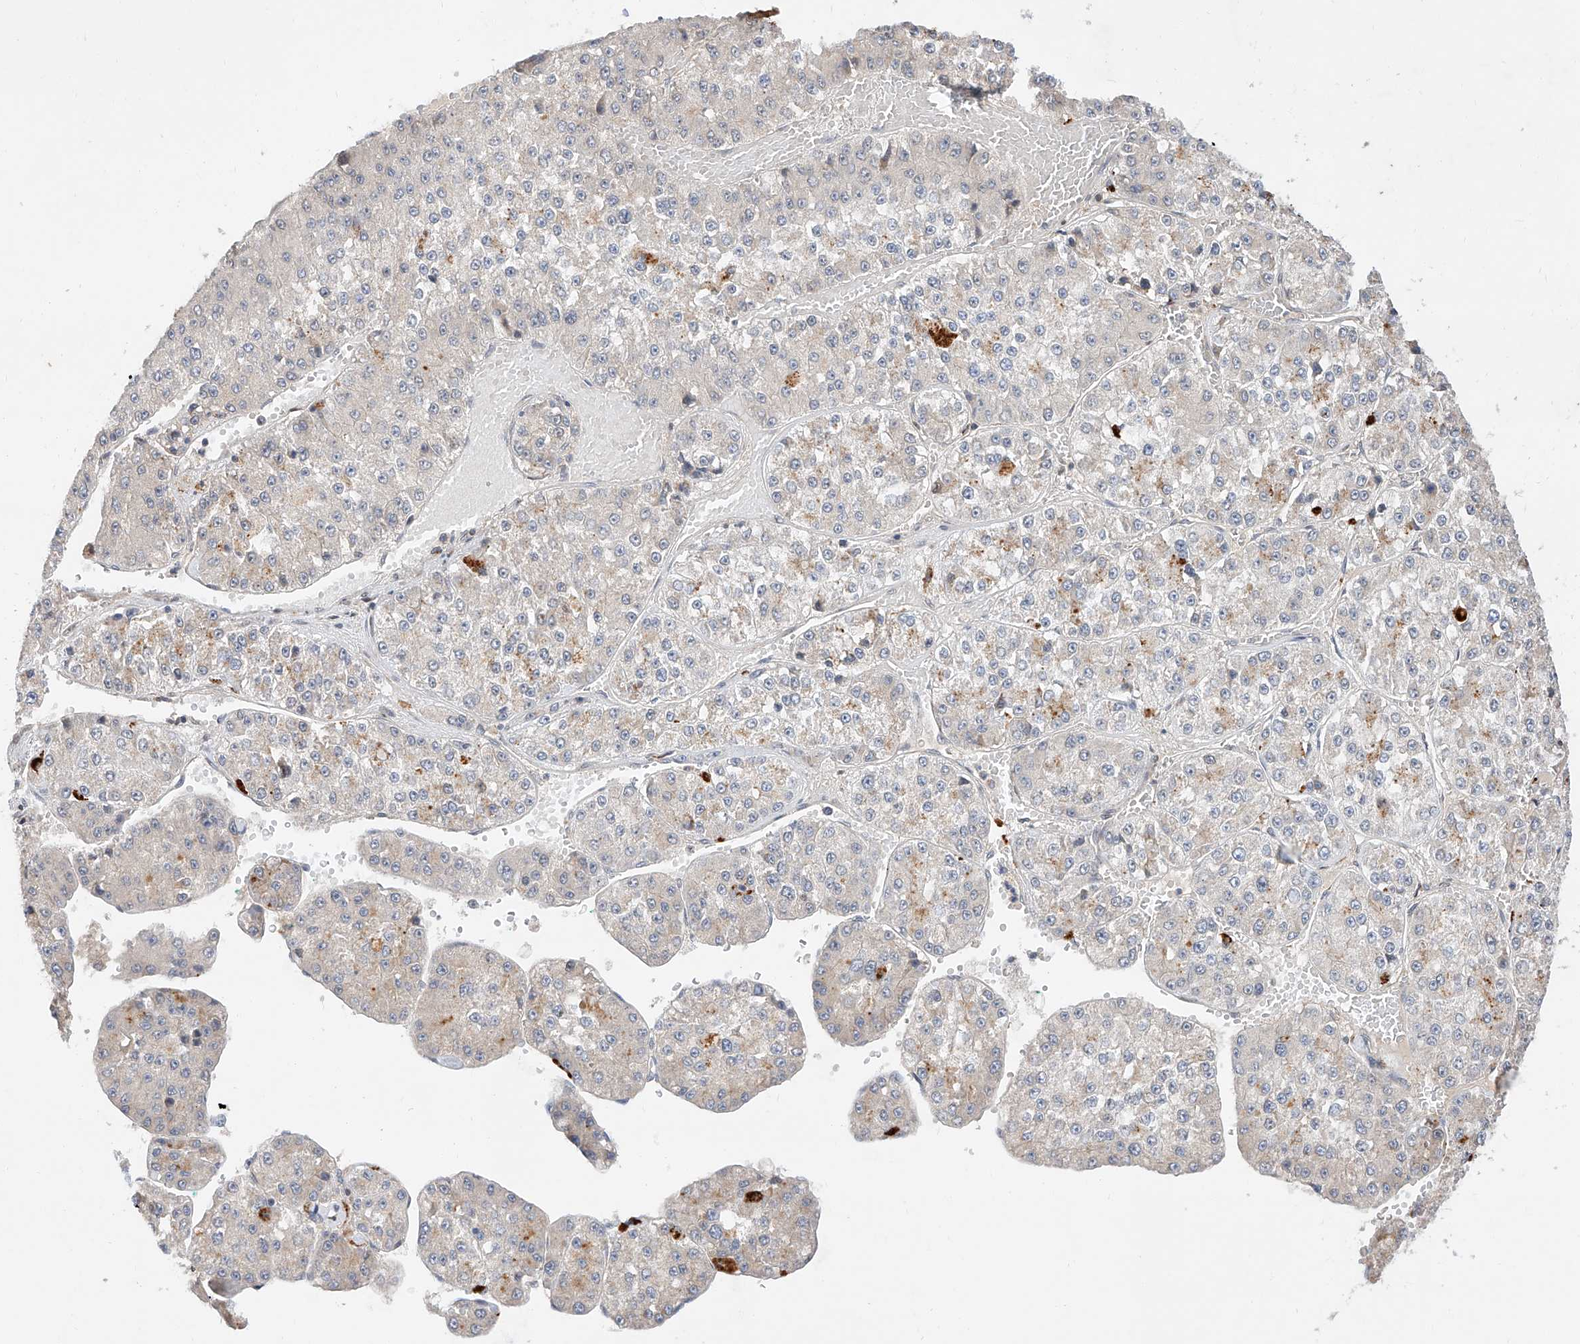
{"staining": {"intensity": "negative", "quantity": "none", "location": "none"}, "tissue": "liver cancer", "cell_type": "Tumor cells", "image_type": "cancer", "snomed": [{"axis": "morphology", "description": "Carcinoma, Hepatocellular, NOS"}, {"axis": "topography", "description": "Liver"}], "caption": "Immunohistochemistry (IHC) micrograph of liver hepatocellular carcinoma stained for a protein (brown), which reveals no expression in tumor cells. (DAB (3,3'-diaminobenzidine) immunohistochemistry (IHC) visualized using brightfield microscopy, high magnification).", "gene": "DIRAS3", "patient": {"sex": "female", "age": 73}}